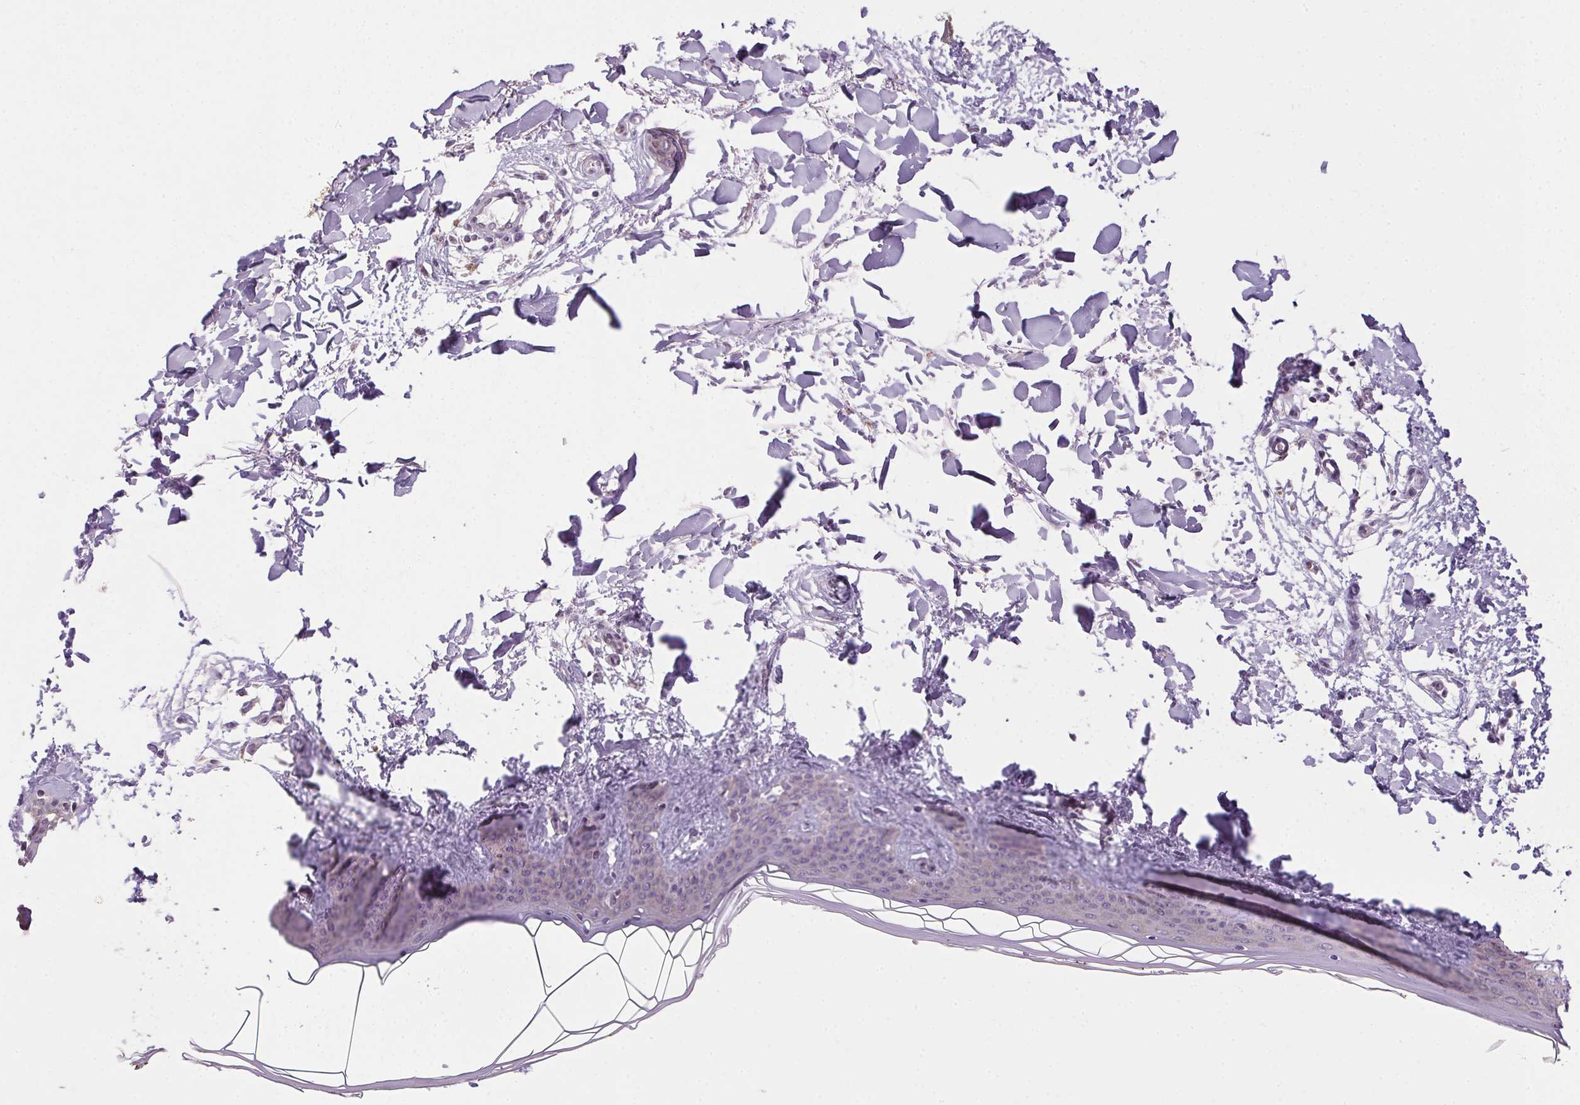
{"staining": {"intensity": "negative", "quantity": "none", "location": "none"}, "tissue": "skin", "cell_type": "Fibroblasts", "image_type": "normal", "snomed": [{"axis": "morphology", "description": "Normal tissue, NOS"}, {"axis": "topography", "description": "Skin"}], "caption": "DAB (3,3'-diaminobenzidine) immunohistochemical staining of unremarkable skin exhibits no significant staining in fibroblasts.", "gene": "SPACA9", "patient": {"sex": "female", "age": 34}}